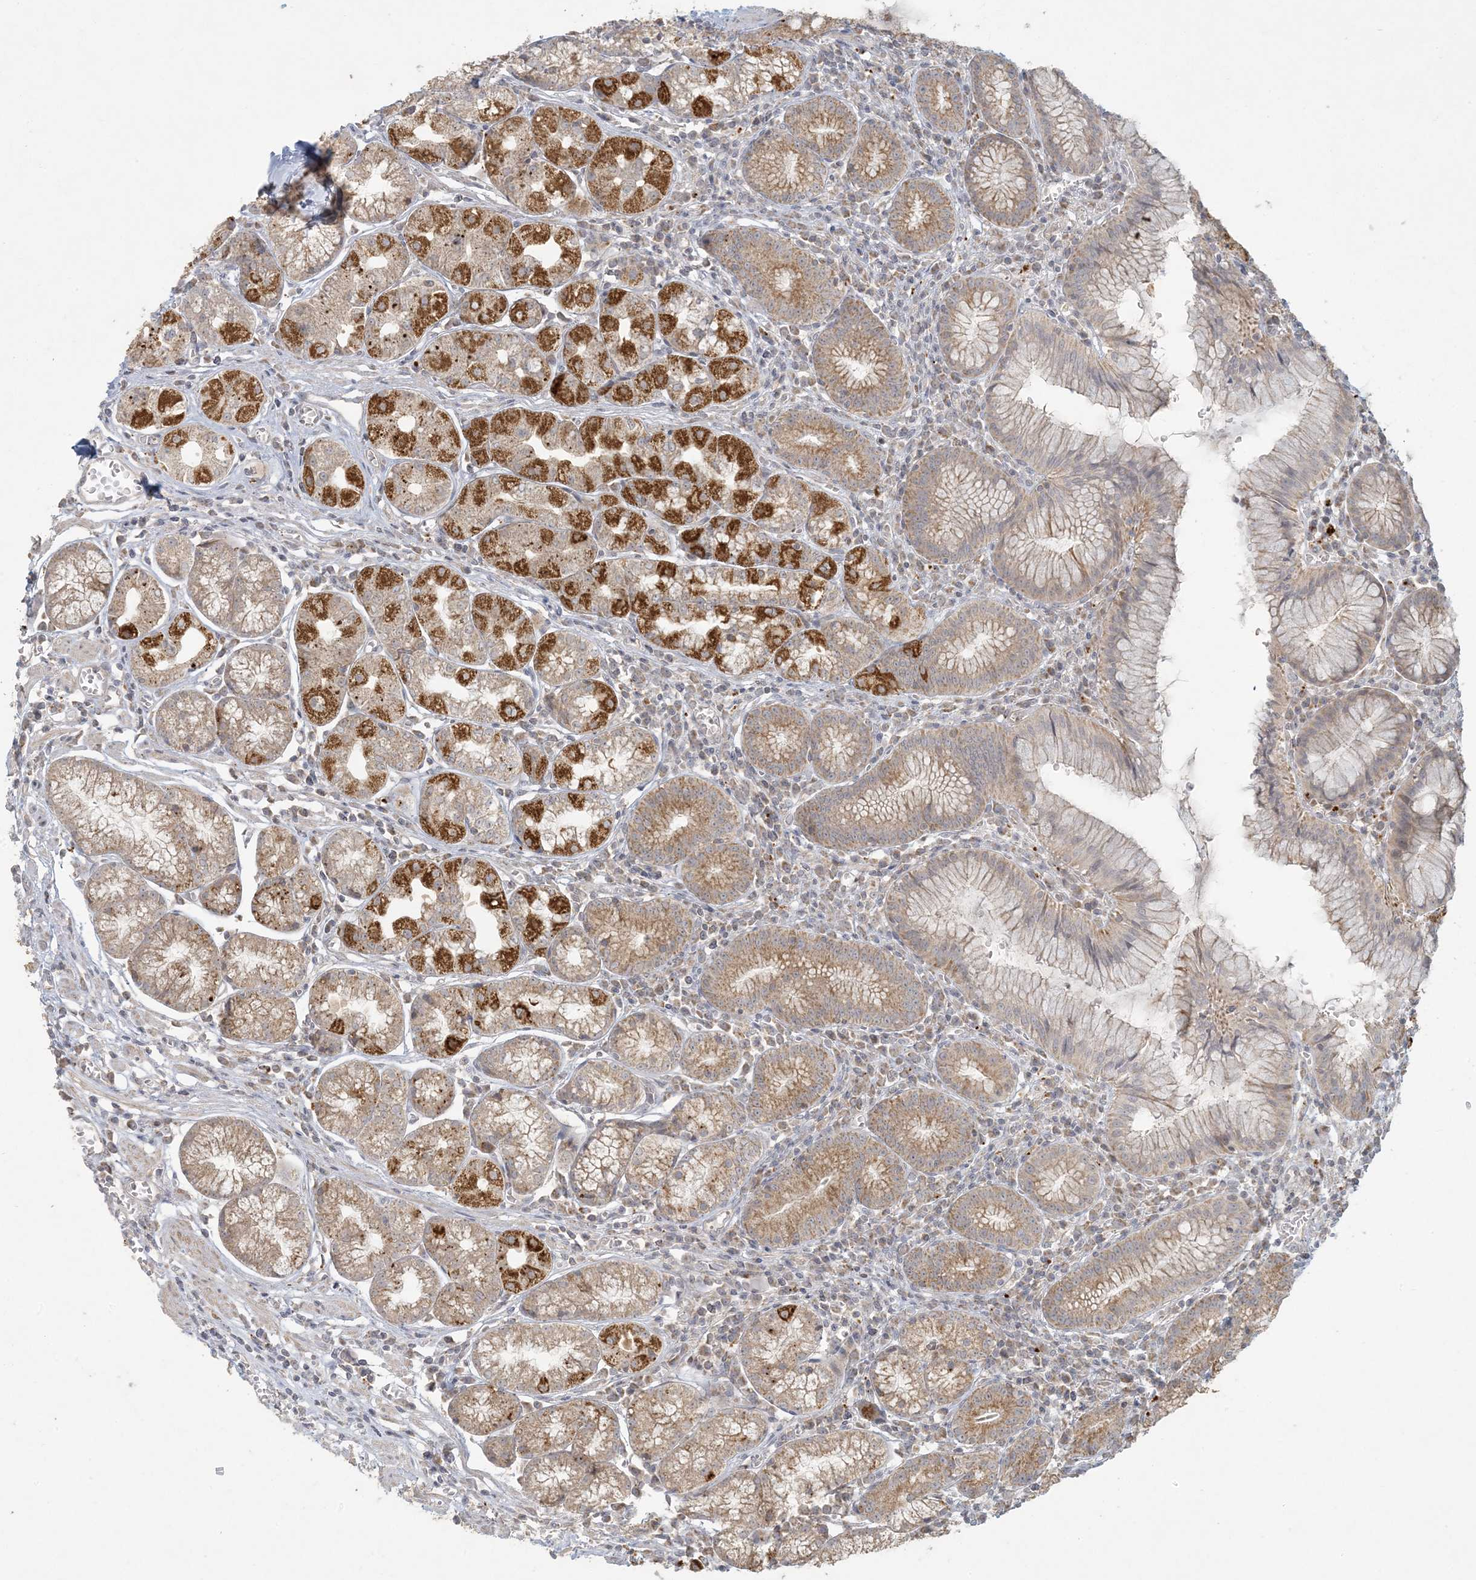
{"staining": {"intensity": "strong", "quantity": "25%-75%", "location": "cytoplasmic/membranous"}, "tissue": "stomach", "cell_type": "Glandular cells", "image_type": "normal", "snomed": [{"axis": "morphology", "description": "Normal tissue, NOS"}, {"axis": "topography", "description": "Stomach"}], "caption": "Human stomach stained with a brown dye reveals strong cytoplasmic/membranous positive positivity in approximately 25%-75% of glandular cells.", "gene": "MCAT", "patient": {"sex": "male", "age": 55}}